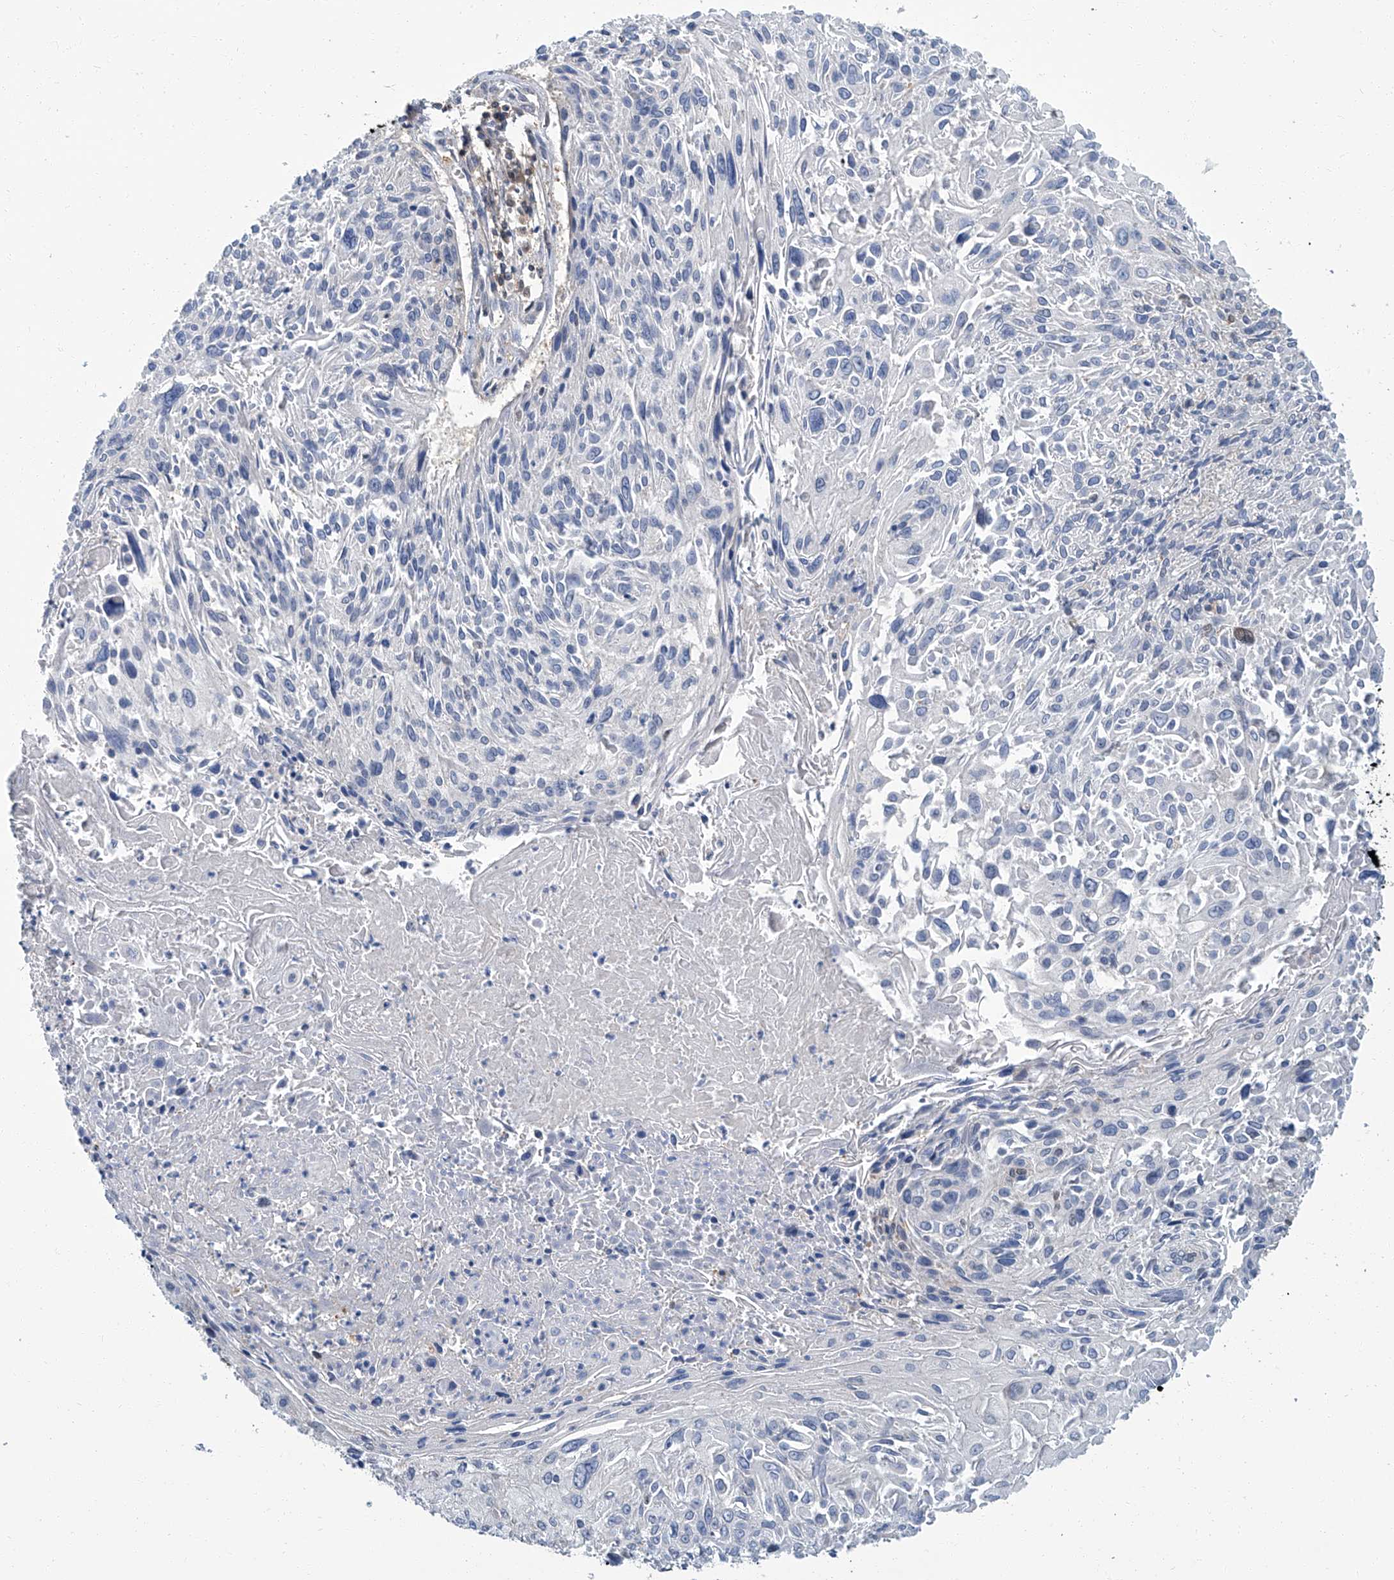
{"staining": {"intensity": "negative", "quantity": "none", "location": "none"}, "tissue": "cervical cancer", "cell_type": "Tumor cells", "image_type": "cancer", "snomed": [{"axis": "morphology", "description": "Squamous cell carcinoma, NOS"}, {"axis": "topography", "description": "Cervix"}], "caption": "A high-resolution image shows IHC staining of cervical cancer, which reveals no significant expression in tumor cells.", "gene": "PSMB10", "patient": {"sex": "female", "age": 51}}